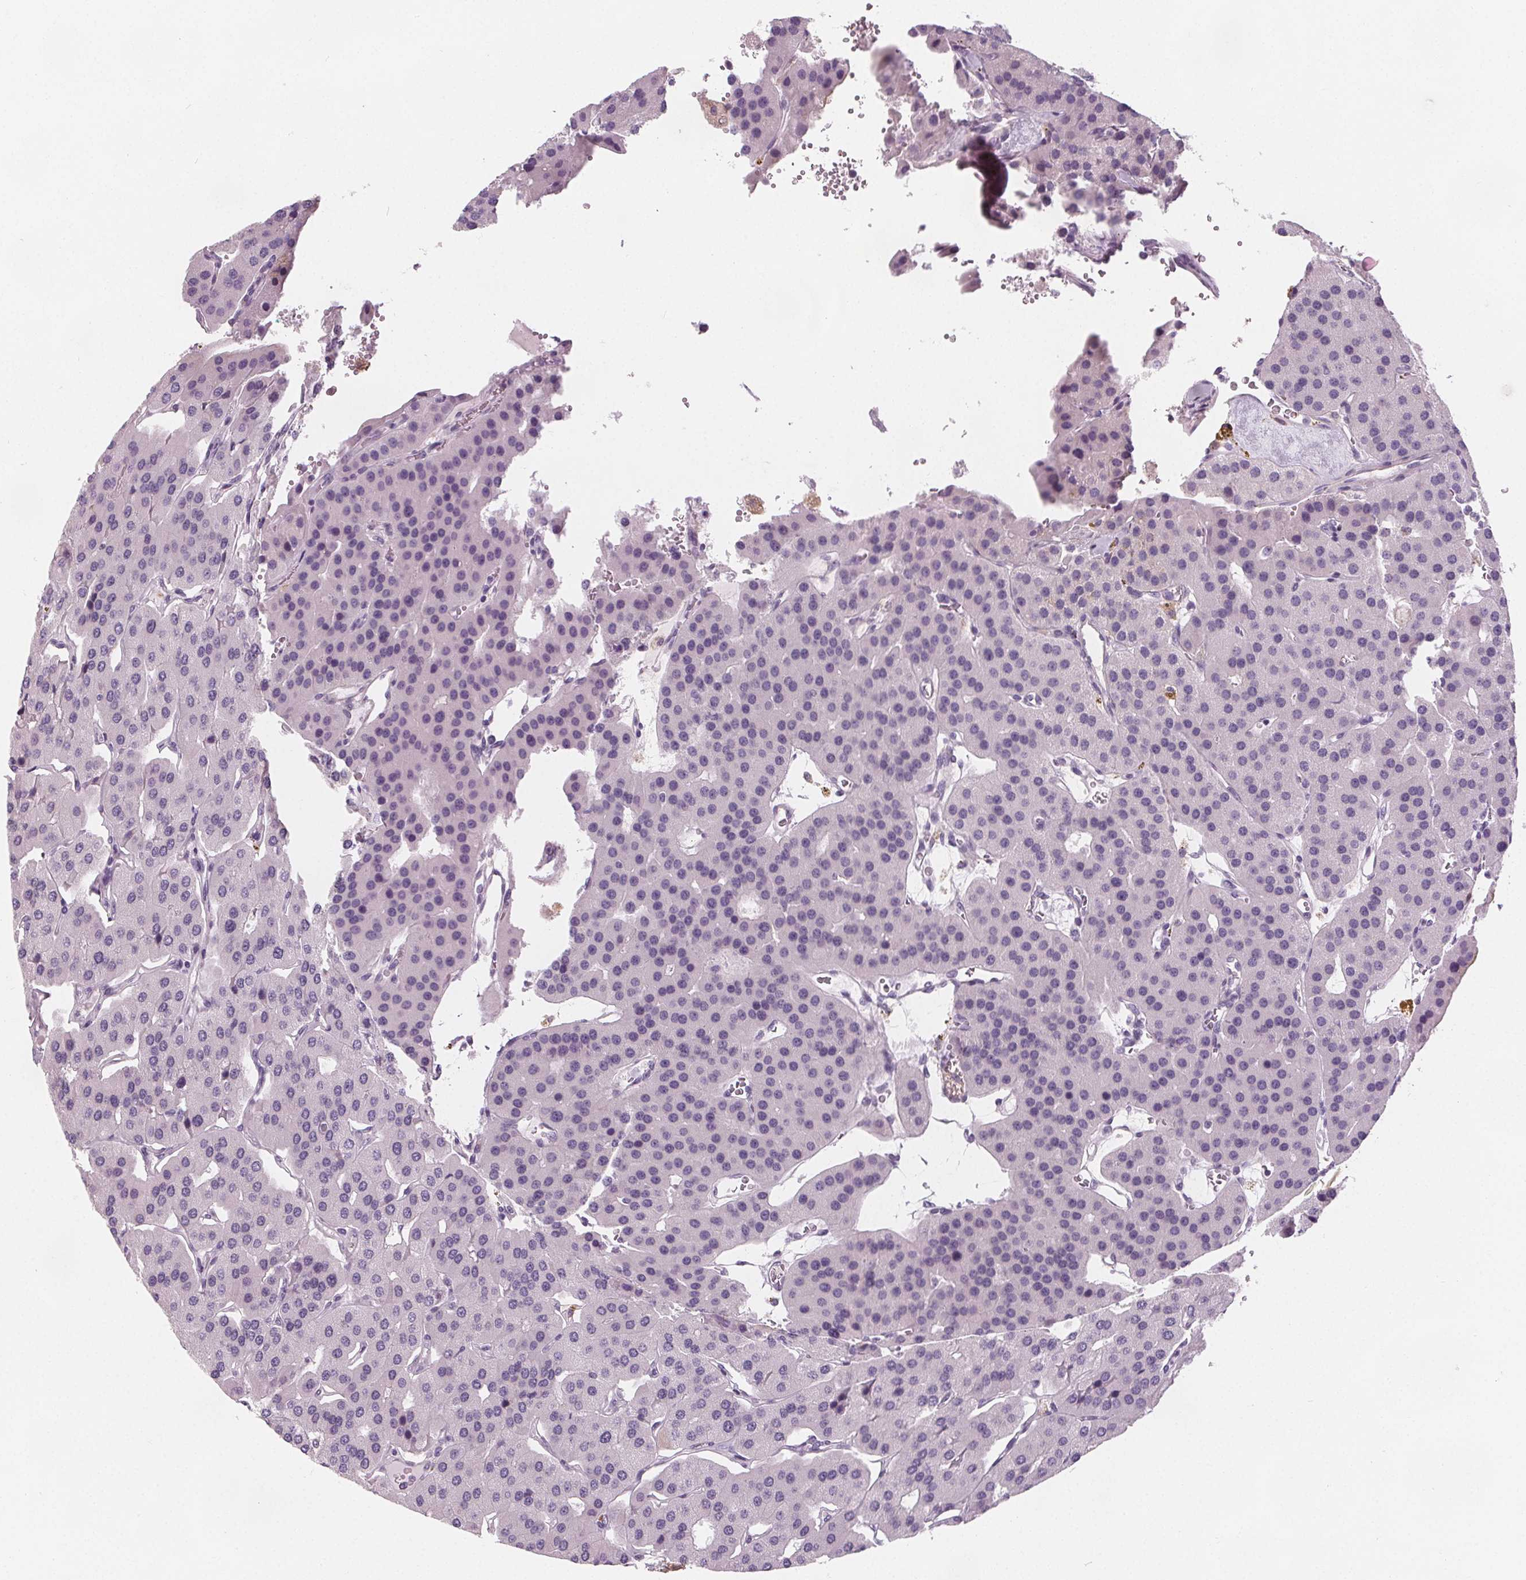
{"staining": {"intensity": "negative", "quantity": "none", "location": "none"}, "tissue": "parathyroid gland", "cell_type": "Glandular cells", "image_type": "normal", "snomed": [{"axis": "morphology", "description": "Normal tissue, NOS"}, {"axis": "morphology", "description": "Adenoma, NOS"}, {"axis": "topography", "description": "Parathyroid gland"}], "caption": "Parathyroid gland stained for a protein using IHC exhibits no staining glandular cells.", "gene": "SLC5A12", "patient": {"sex": "female", "age": 86}}